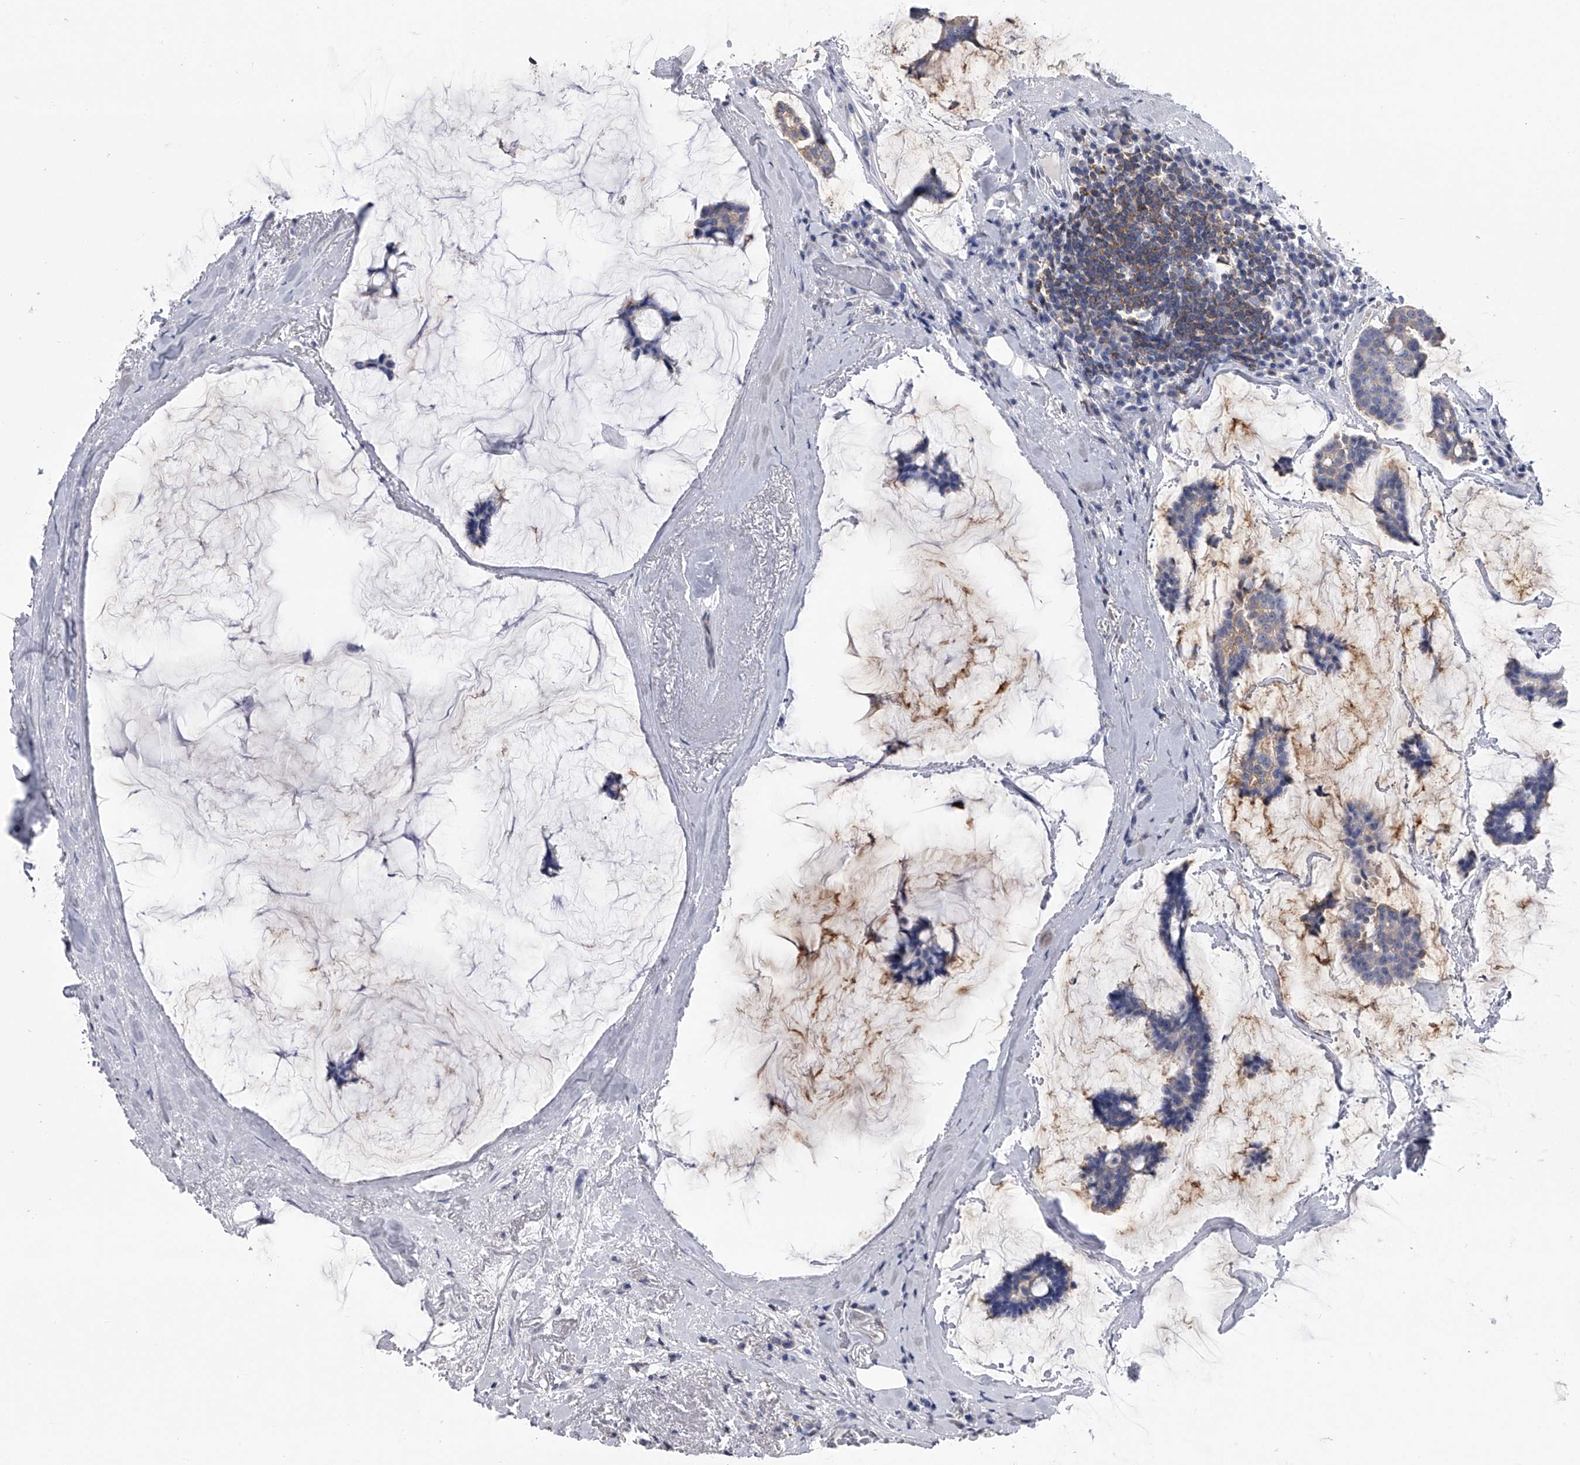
{"staining": {"intensity": "negative", "quantity": "none", "location": "none"}, "tissue": "breast cancer", "cell_type": "Tumor cells", "image_type": "cancer", "snomed": [{"axis": "morphology", "description": "Duct carcinoma"}, {"axis": "topography", "description": "Breast"}], "caption": "Immunohistochemical staining of invasive ductal carcinoma (breast) displays no significant positivity in tumor cells.", "gene": "TASP1", "patient": {"sex": "female", "age": 93}}